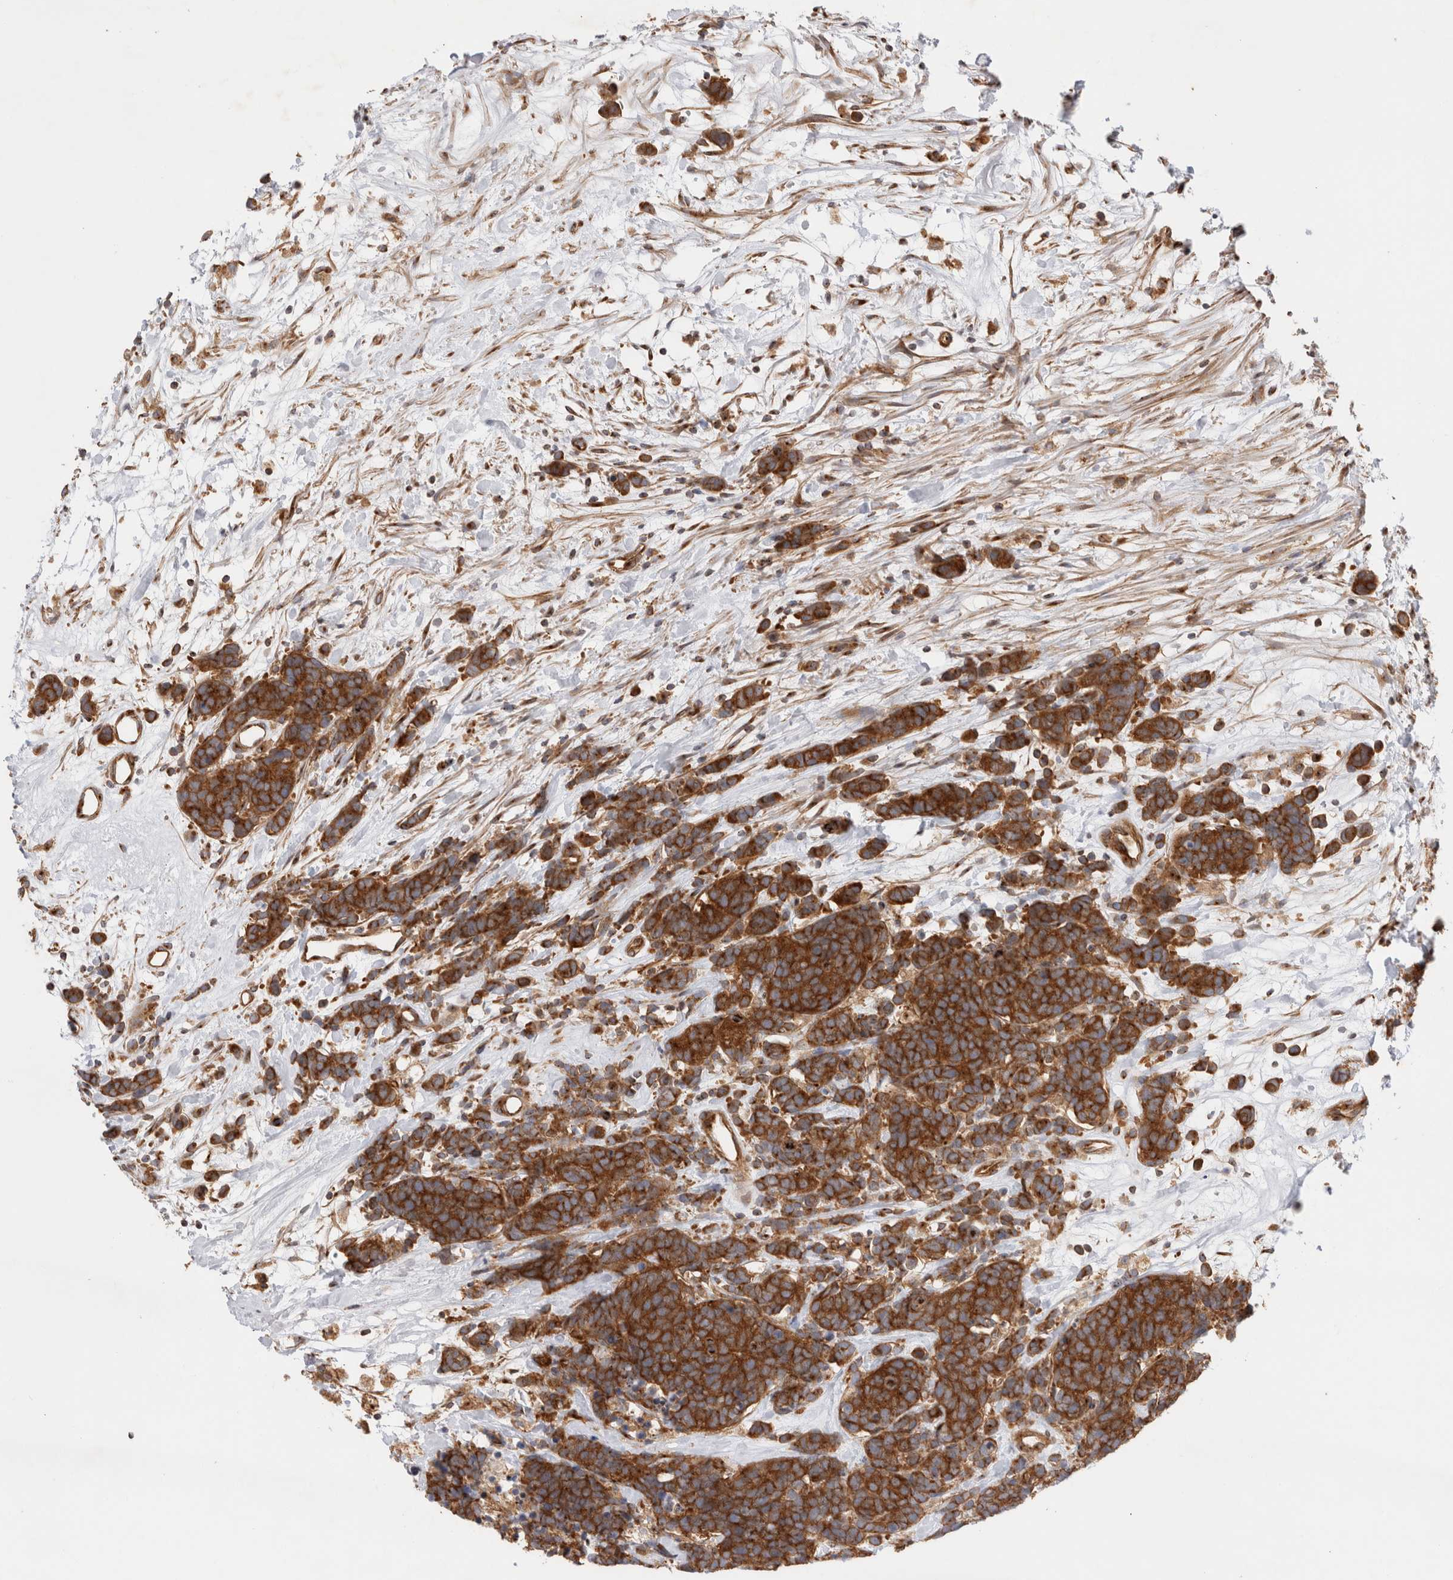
{"staining": {"intensity": "strong", "quantity": ">75%", "location": "cytoplasmic/membranous"}, "tissue": "carcinoid", "cell_type": "Tumor cells", "image_type": "cancer", "snomed": [{"axis": "morphology", "description": "Carcinoma, NOS"}, {"axis": "morphology", "description": "Carcinoid, malignant, NOS"}, {"axis": "topography", "description": "Urinary bladder"}], "caption": "A brown stain highlights strong cytoplasmic/membranous positivity of a protein in malignant carcinoid tumor cells. (brown staining indicates protein expression, while blue staining denotes nuclei).", "gene": "GPR150", "patient": {"sex": "male", "age": 57}}